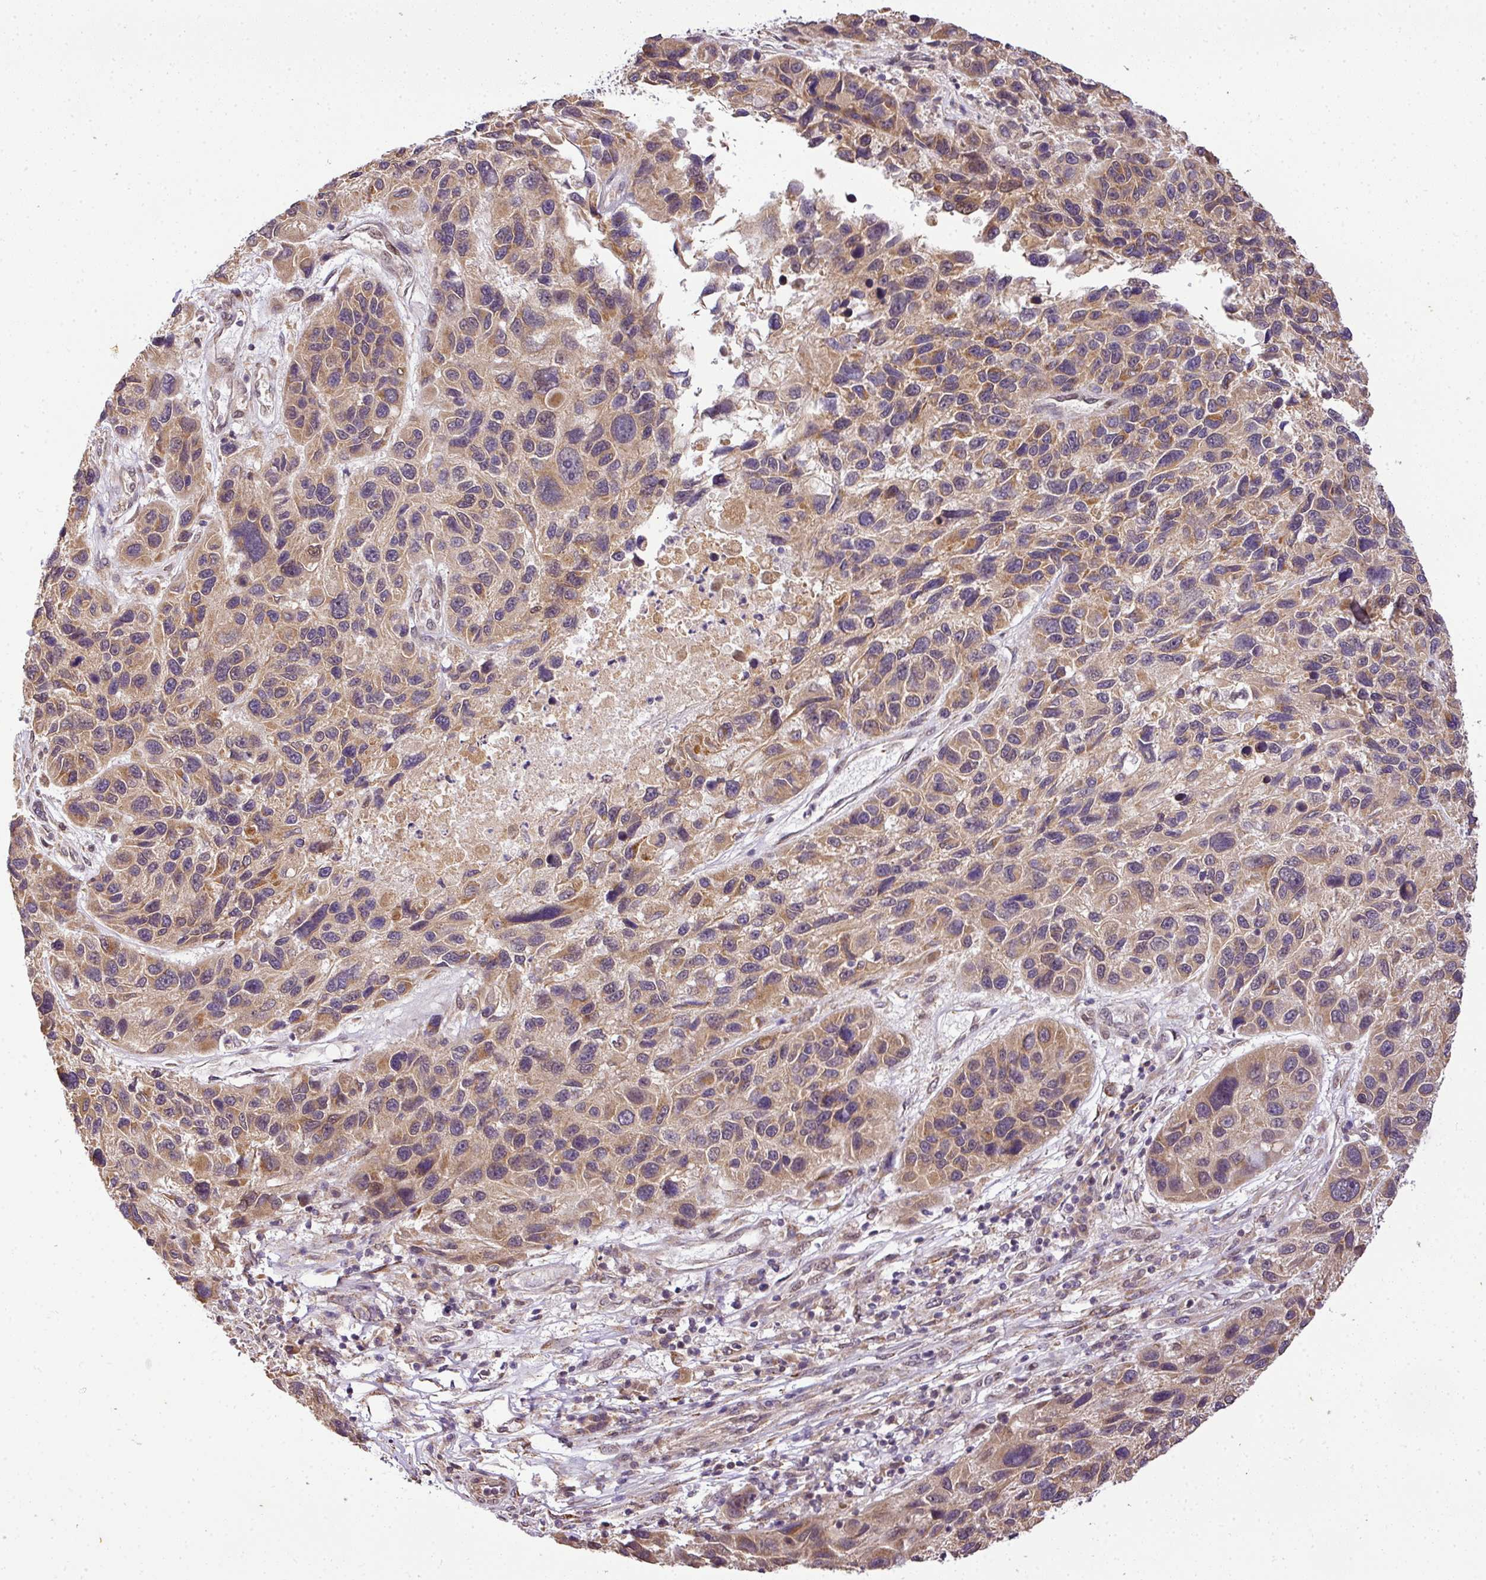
{"staining": {"intensity": "moderate", "quantity": "25%-75%", "location": "cytoplasmic/membranous"}, "tissue": "melanoma", "cell_type": "Tumor cells", "image_type": "cancer", "snomed": [{"axis": "morphology", "description": "Malignant melanoma, NOS"}, {"axis": "topography", "description": "Skin"}], "caption": "Brown immunohistochemical staining in human malignant melanoma exhibits moderate cytoplasmic/membranous positivity in about 25%-75% of tumor cells.", "gene": "C1orf226", "patient": {"sex": "male", "age": 53}}